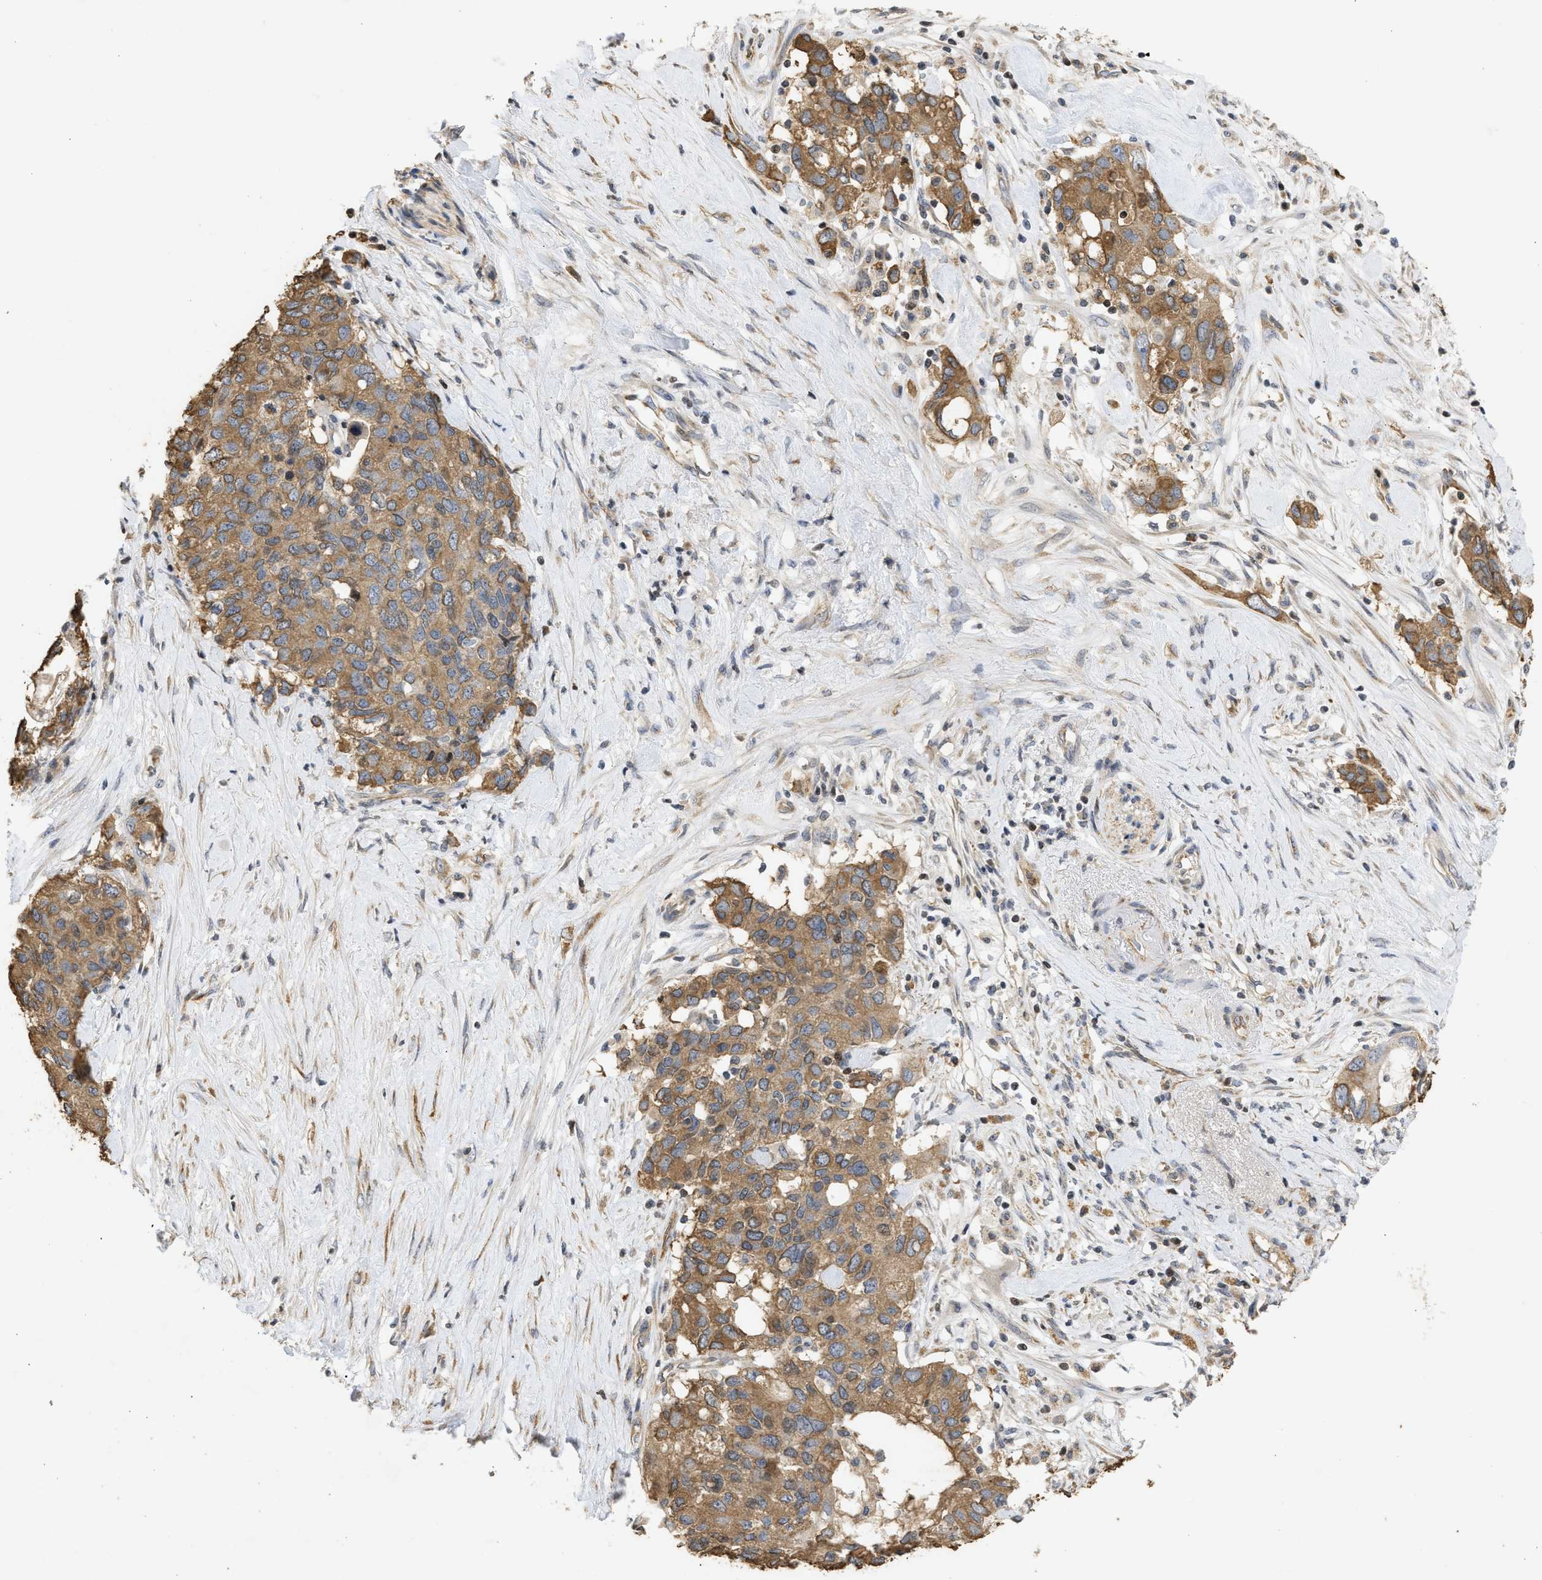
{"staining": {"intensity": "moderate", "quantity": ">75%", "location": "cytoplasmic/membranous"}, "tissue": "pancreatic cancer", "cell_type": "Tumor cells", "image_type": "cancer", "snomed": [{"axis": "morphology", "description": "Adenocarcinoma, NOS"}, {"axis": "topography", "description": "Pancreas"}], "caption": "DAB immunohistochemical staining of human pancreatic cancer exhibits moderate cytoplasmic/membranous protein staining in approximately >75% of tumor cells.", "gene": "ENSG00000142539", "patient": {"sex": "female", "age": 56}}